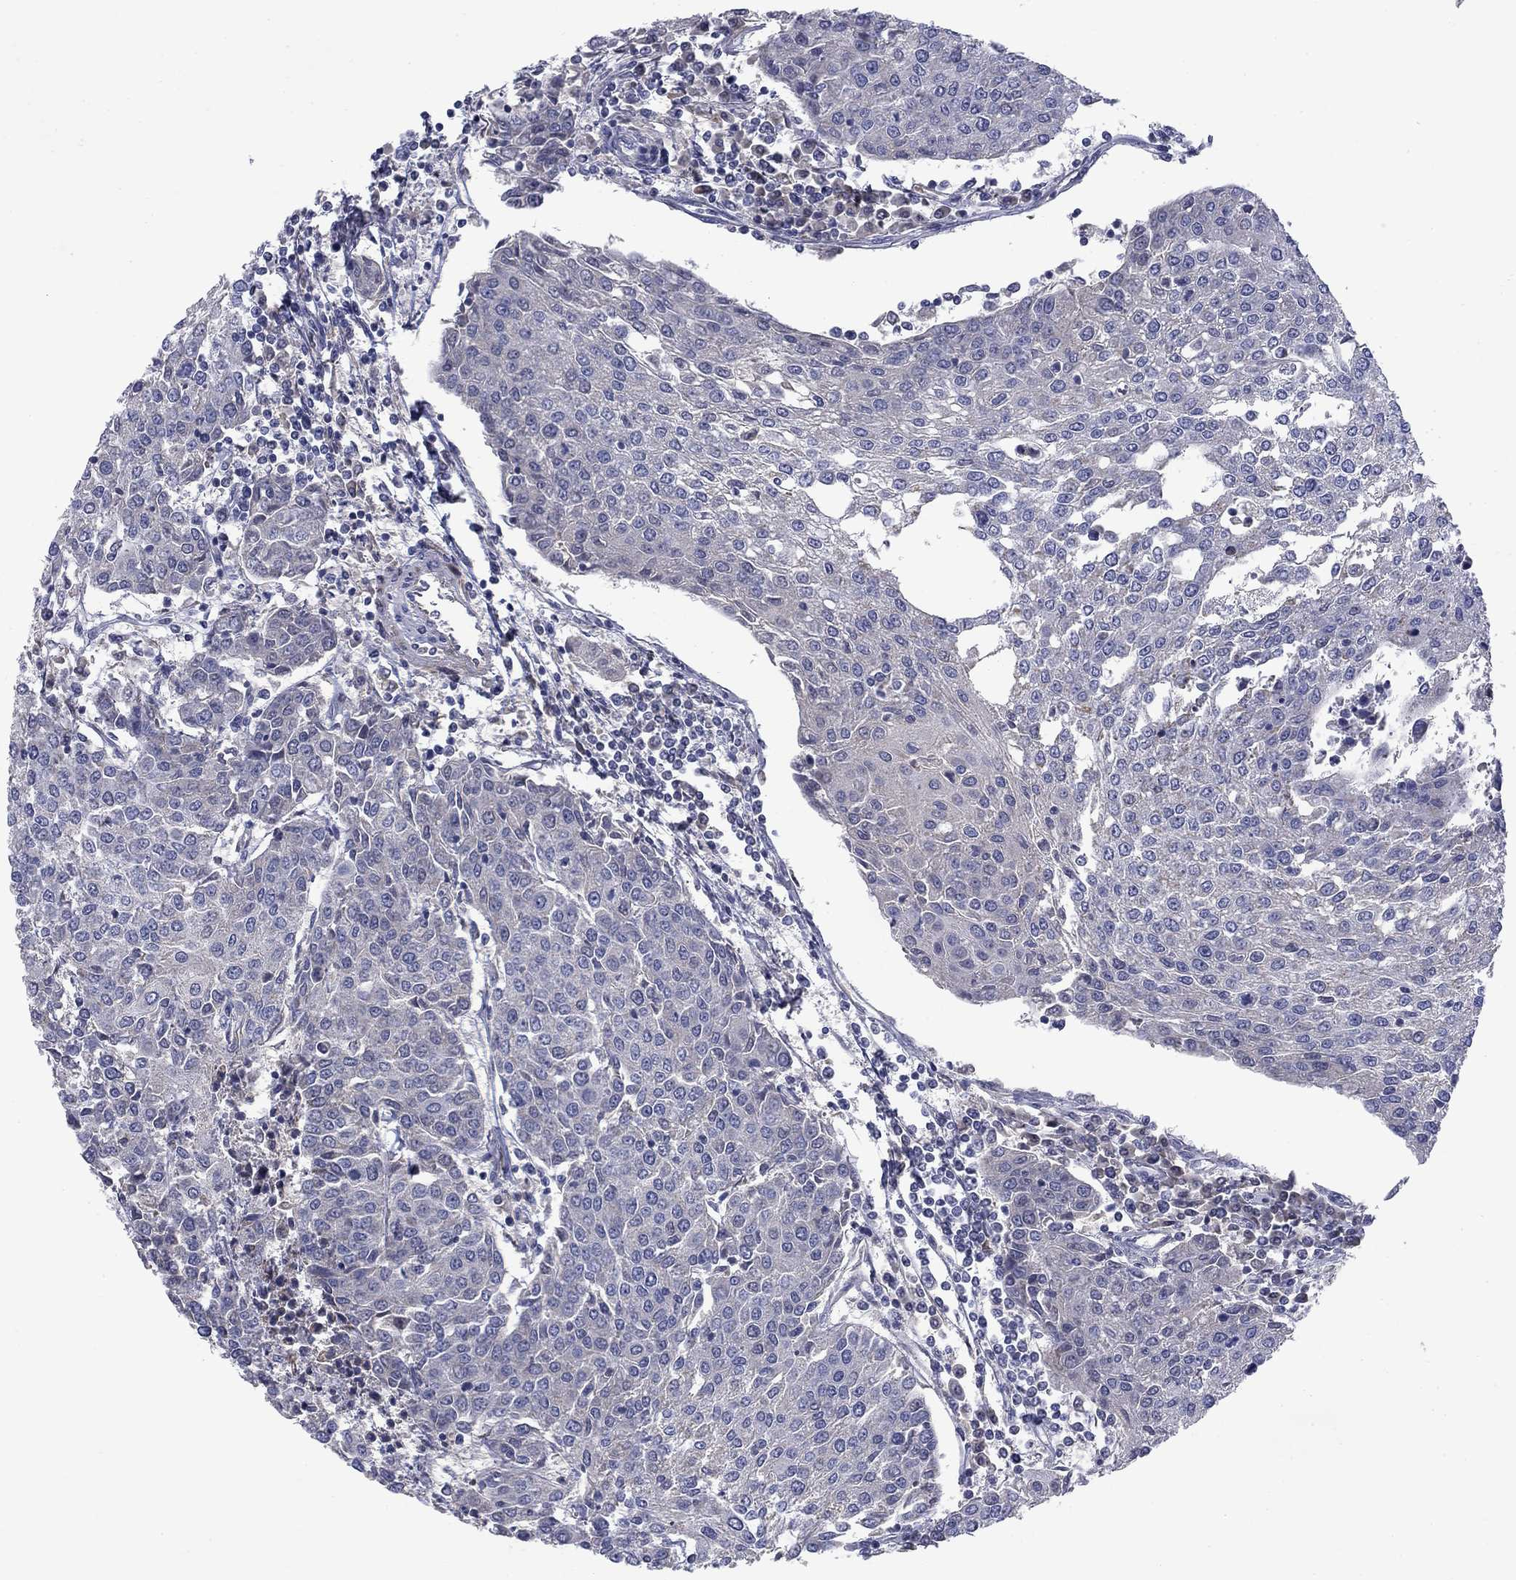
{"staining": {"intensity": "negative", "quantity": "none", "location": "none"}, "tissue": "urothelial cancer", "cell_type": "Tumor cells", "image_type": "cancer", "snomed": [{"axis": "morphology", "description": "Urothelial carcinoma, High grade"}, {"axis": "topography", "description": "Urinary bladder"}], "caption": "Immunohistochemistry histopathology image of neoplastic tissue: human urothelial cancer stained with DAB (3,3'-diaminobenzidine) displays no significant protein staining in tumor cells. (Brightfield microscopy of DAB immunohistochemistry (IHC) at high magnification).", "gene": "FRK", "patient": {"sex": "female", "age": 85}}